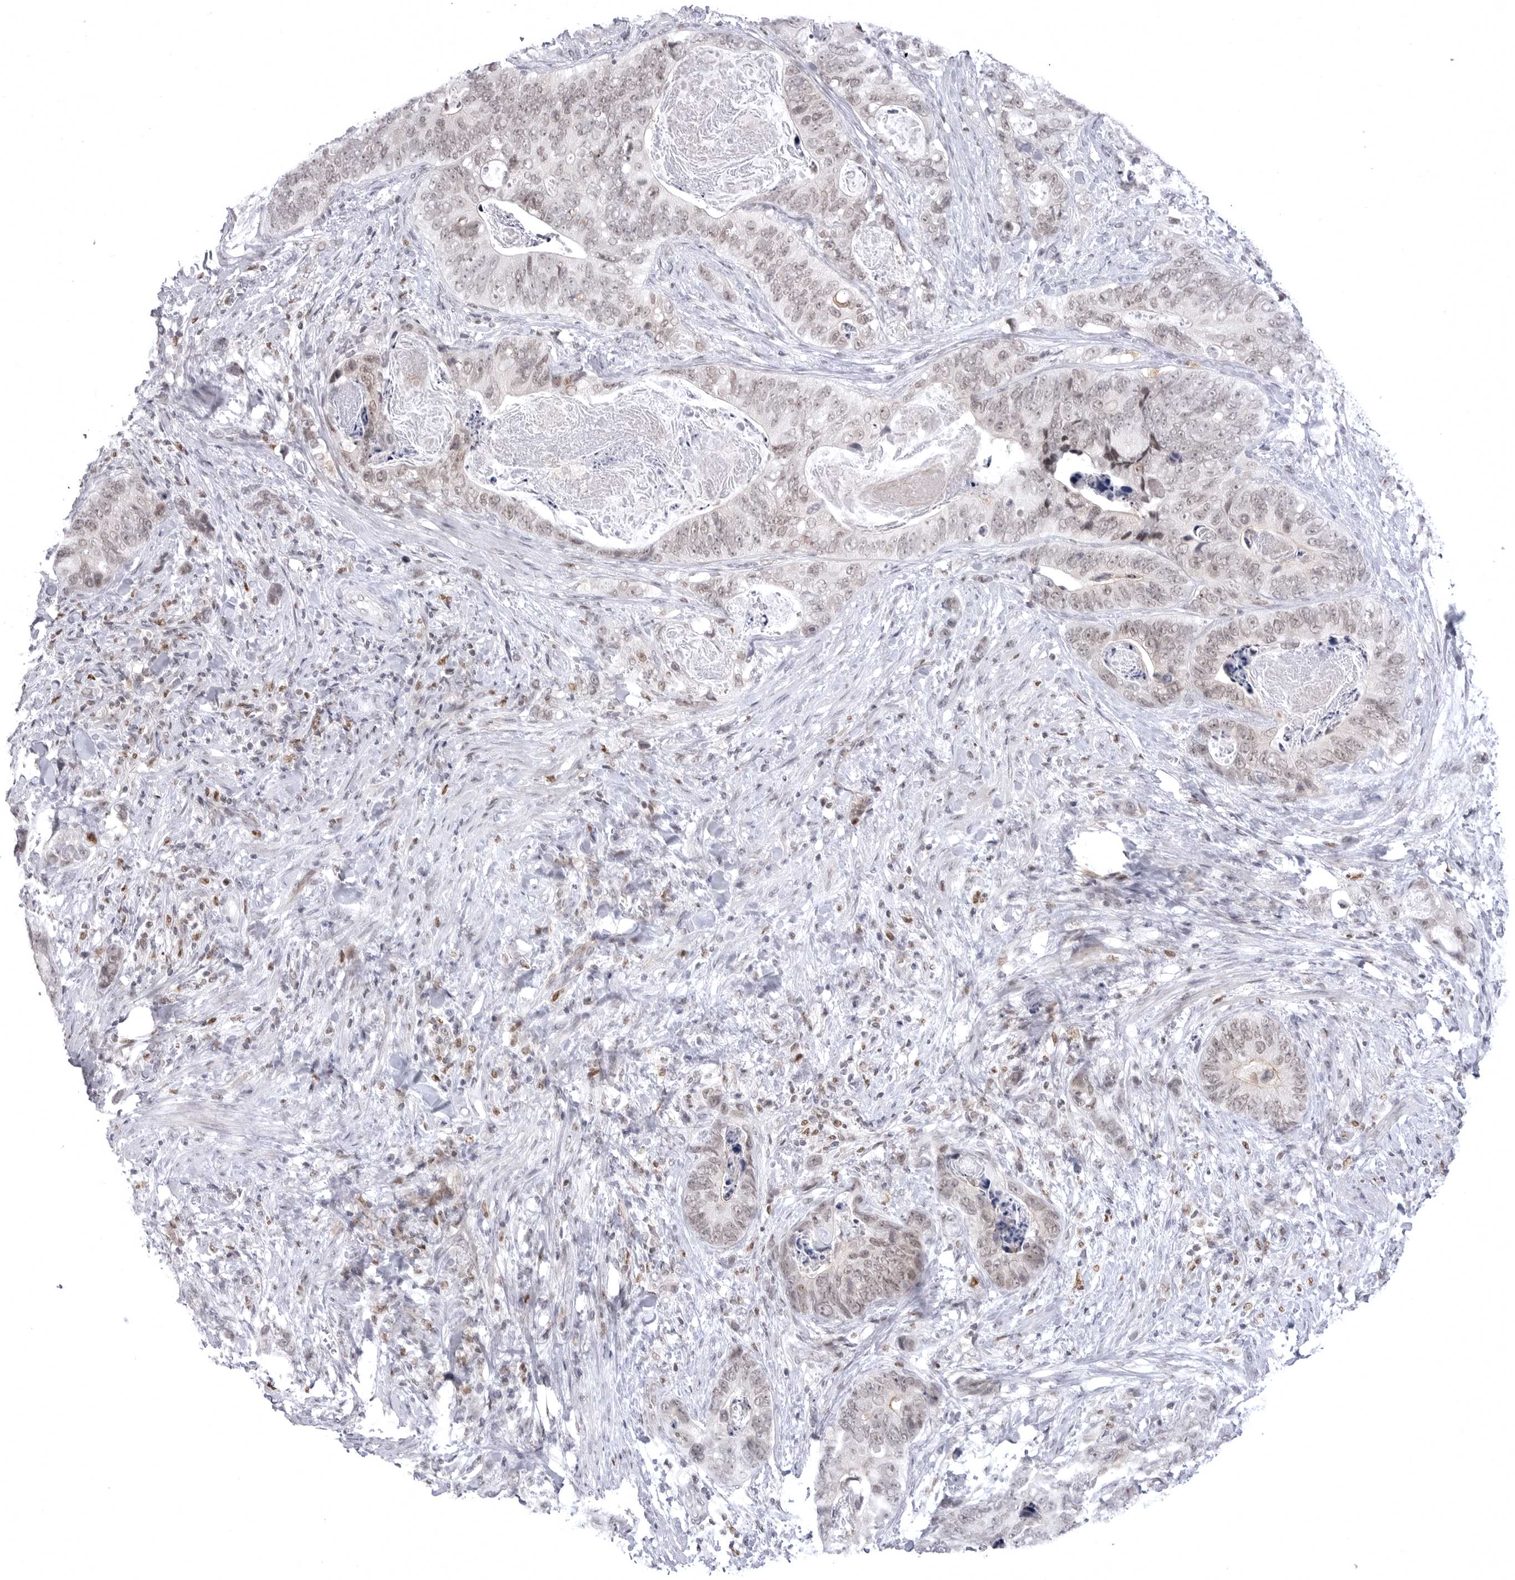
{"staining": {"intensity": "weak", "quantity": "<25%", "location": "nuclear"}, "tissue": "stomach cancer", "cell_type": "Tumor cells", "image_type": "cancer", "snomed": [{"axis": "morphology", "description": "Normal tissue, NOS"}, {"axis": "morphology", "description": "Adenocarcinoma, NOS"}, {"axis": "topography", "description": "Stomach"}], "caption": "DAB (3,3'-diaminobenzidine) immunohistochemical staining of stomach cancer (adenocarcinoma) displays no significant positivity in tumor cells.", "gene": "PTK2B", "patient": {"sex": "female", "age": 89}}